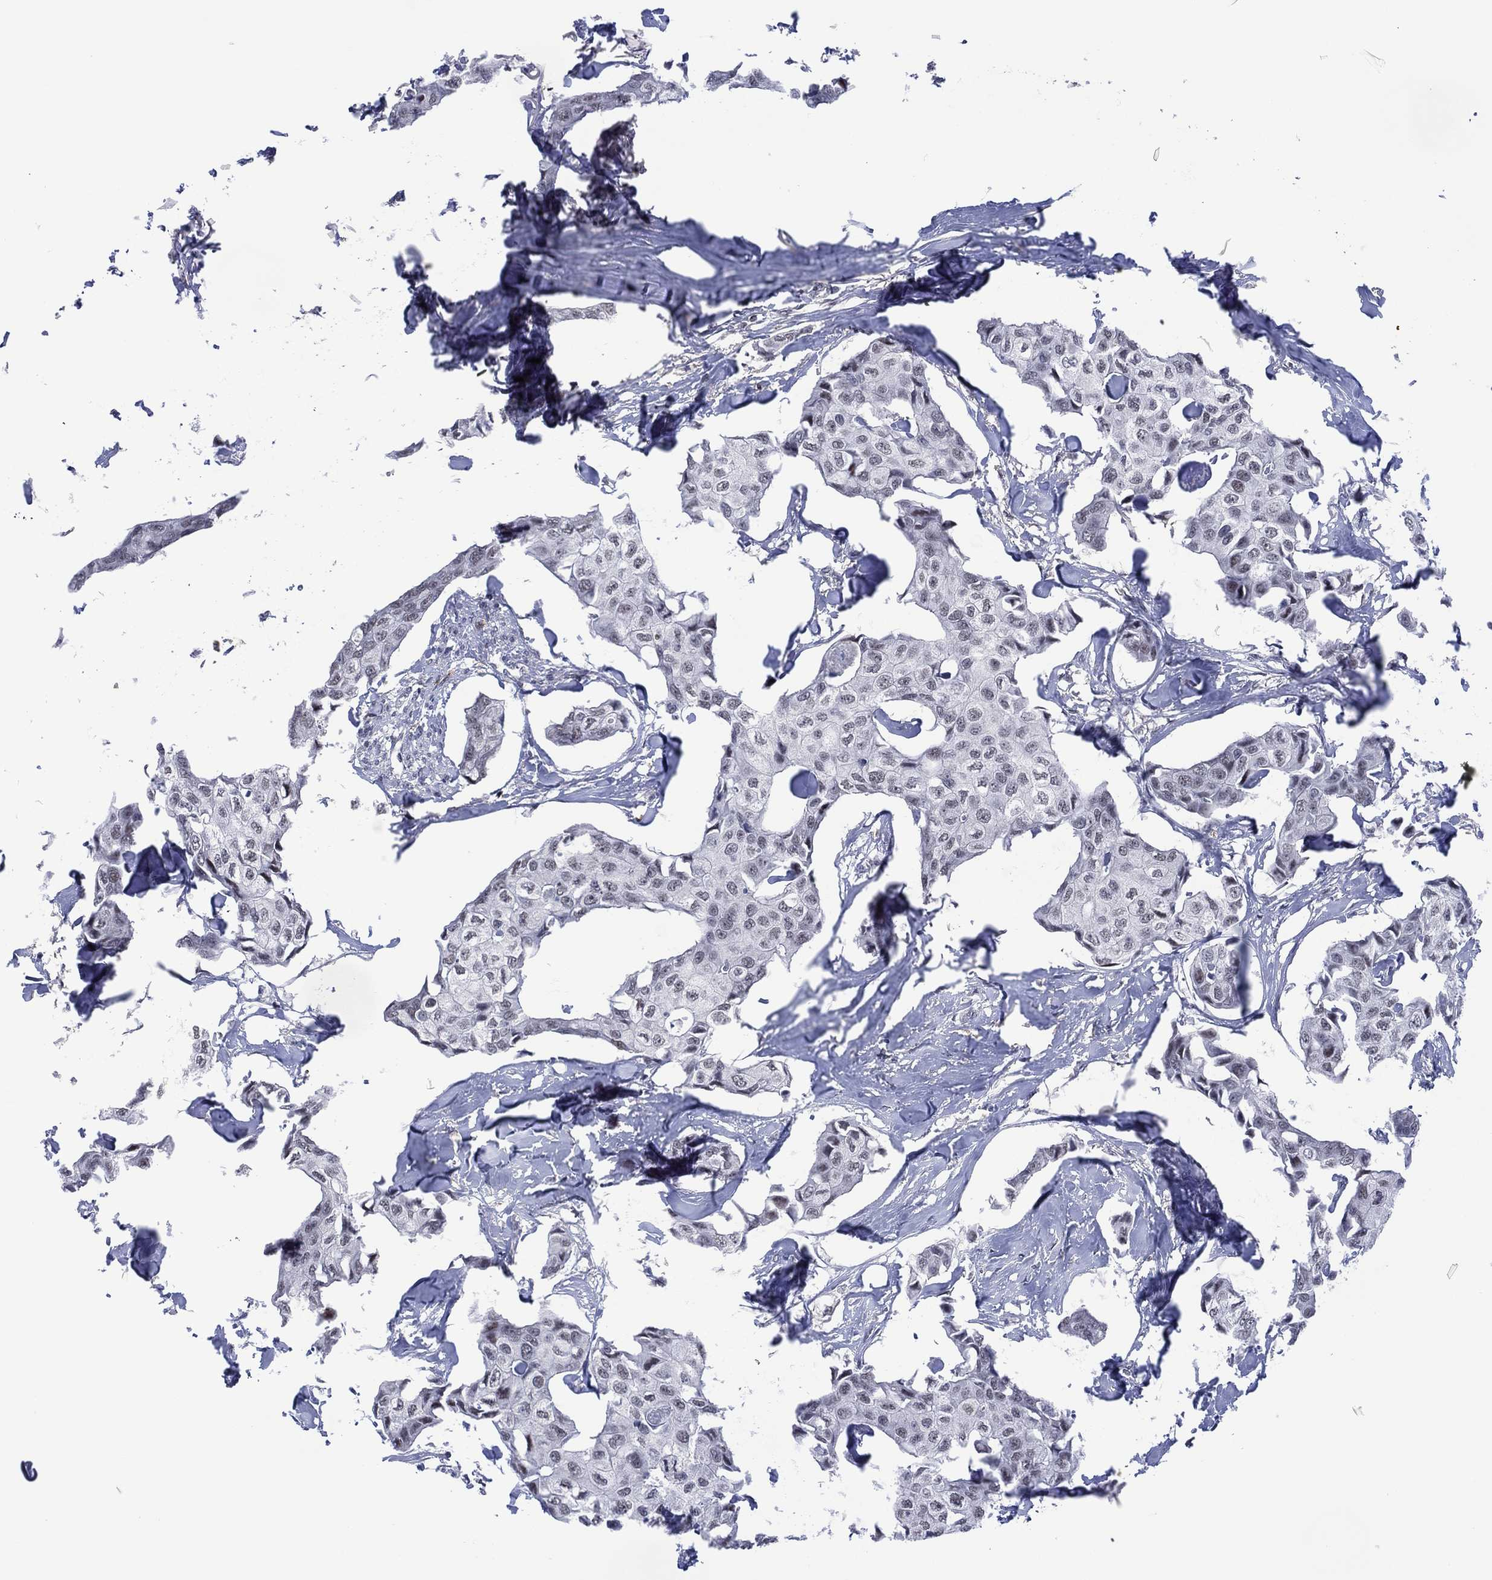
{"staining": {"intensity": "negative", "quantity": "none", "location": "none"}, "tissue": "breast cancer", "cell_type": "Tumor cells", "image_type": "cancer", "snomed": [{"axis": "morphology", "description": "Duct carcinoma"}, {"axis": "topography", "description": "Breast"}], "caption": "Immunohistochemistry micrograph of human breast cancer stained for a protein (brown), which demonstrates no positivity in tumor cells.", "gene": "DPP4", "patient": {"sex": "female", "age": 80}}